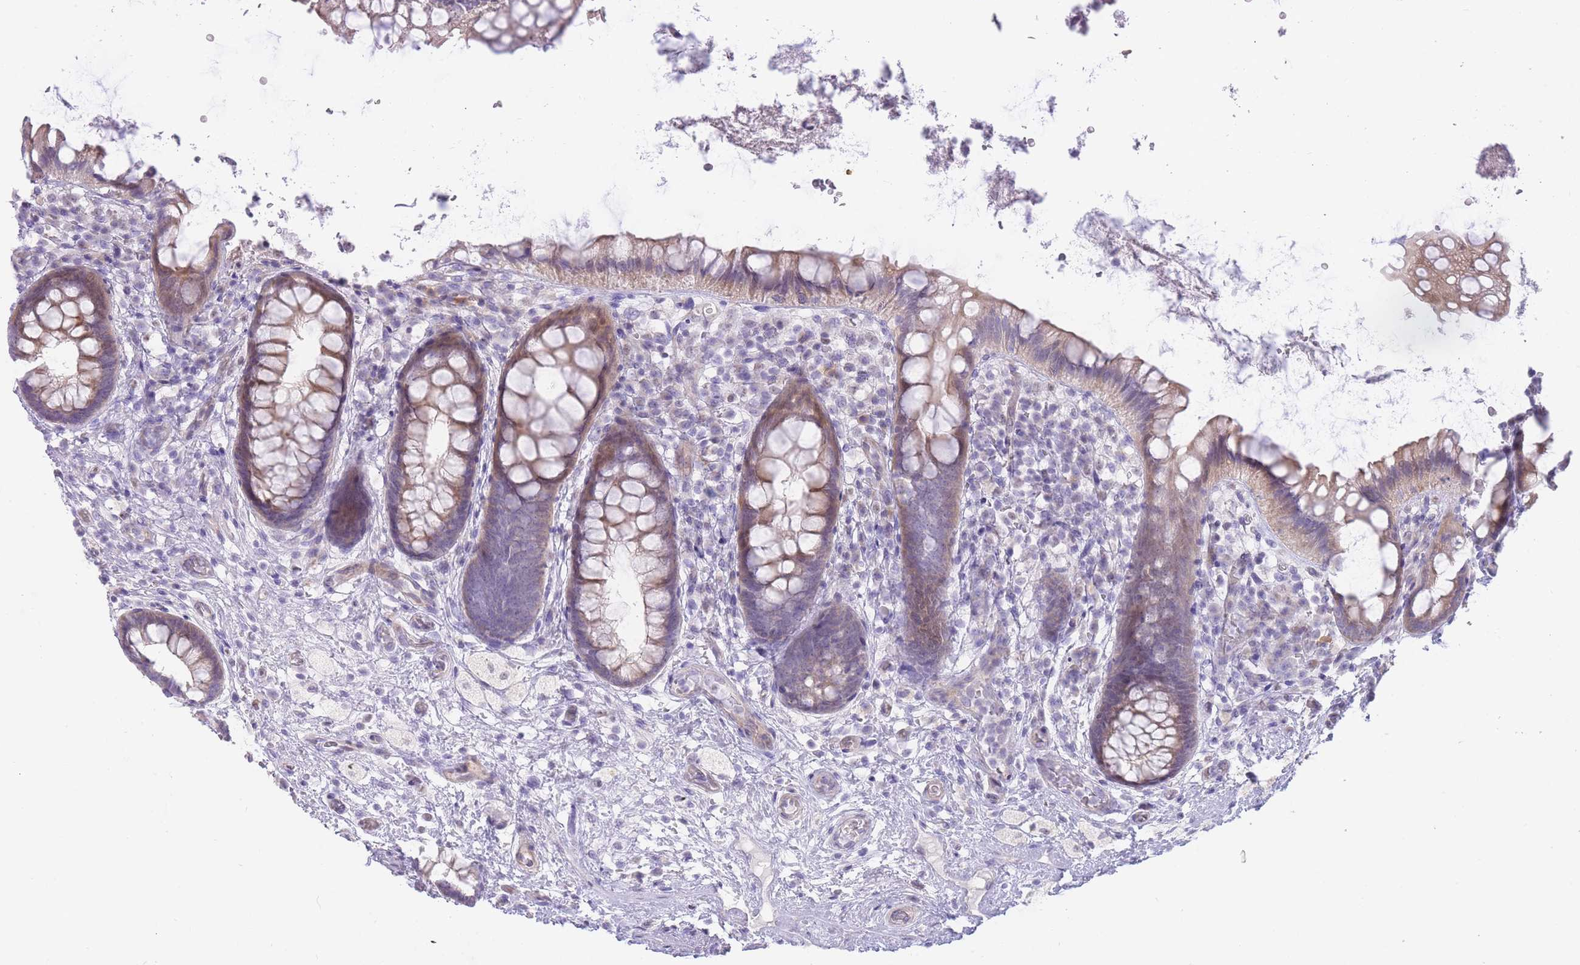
{"staining": {"intensity": "negative", "quantity": "none", "location": "none"}, "tissue": "rectum", "cell_type": "Glandular cells", "image_type": "normal", "snomed": [{"axis": "morphology", "description": "Normal tissue, NOS"}, {"axis": "topography", "description": "Rectum"}, {"axis": "topography", "description": "Peripheral nerve tissue"}], "caption": "This is an immunohistochemistry histopathology image of benign rectum. There is no positivity in glandular cells.", "gene": "IMPG1", "patient": {"sex": "female", "age": 69}}